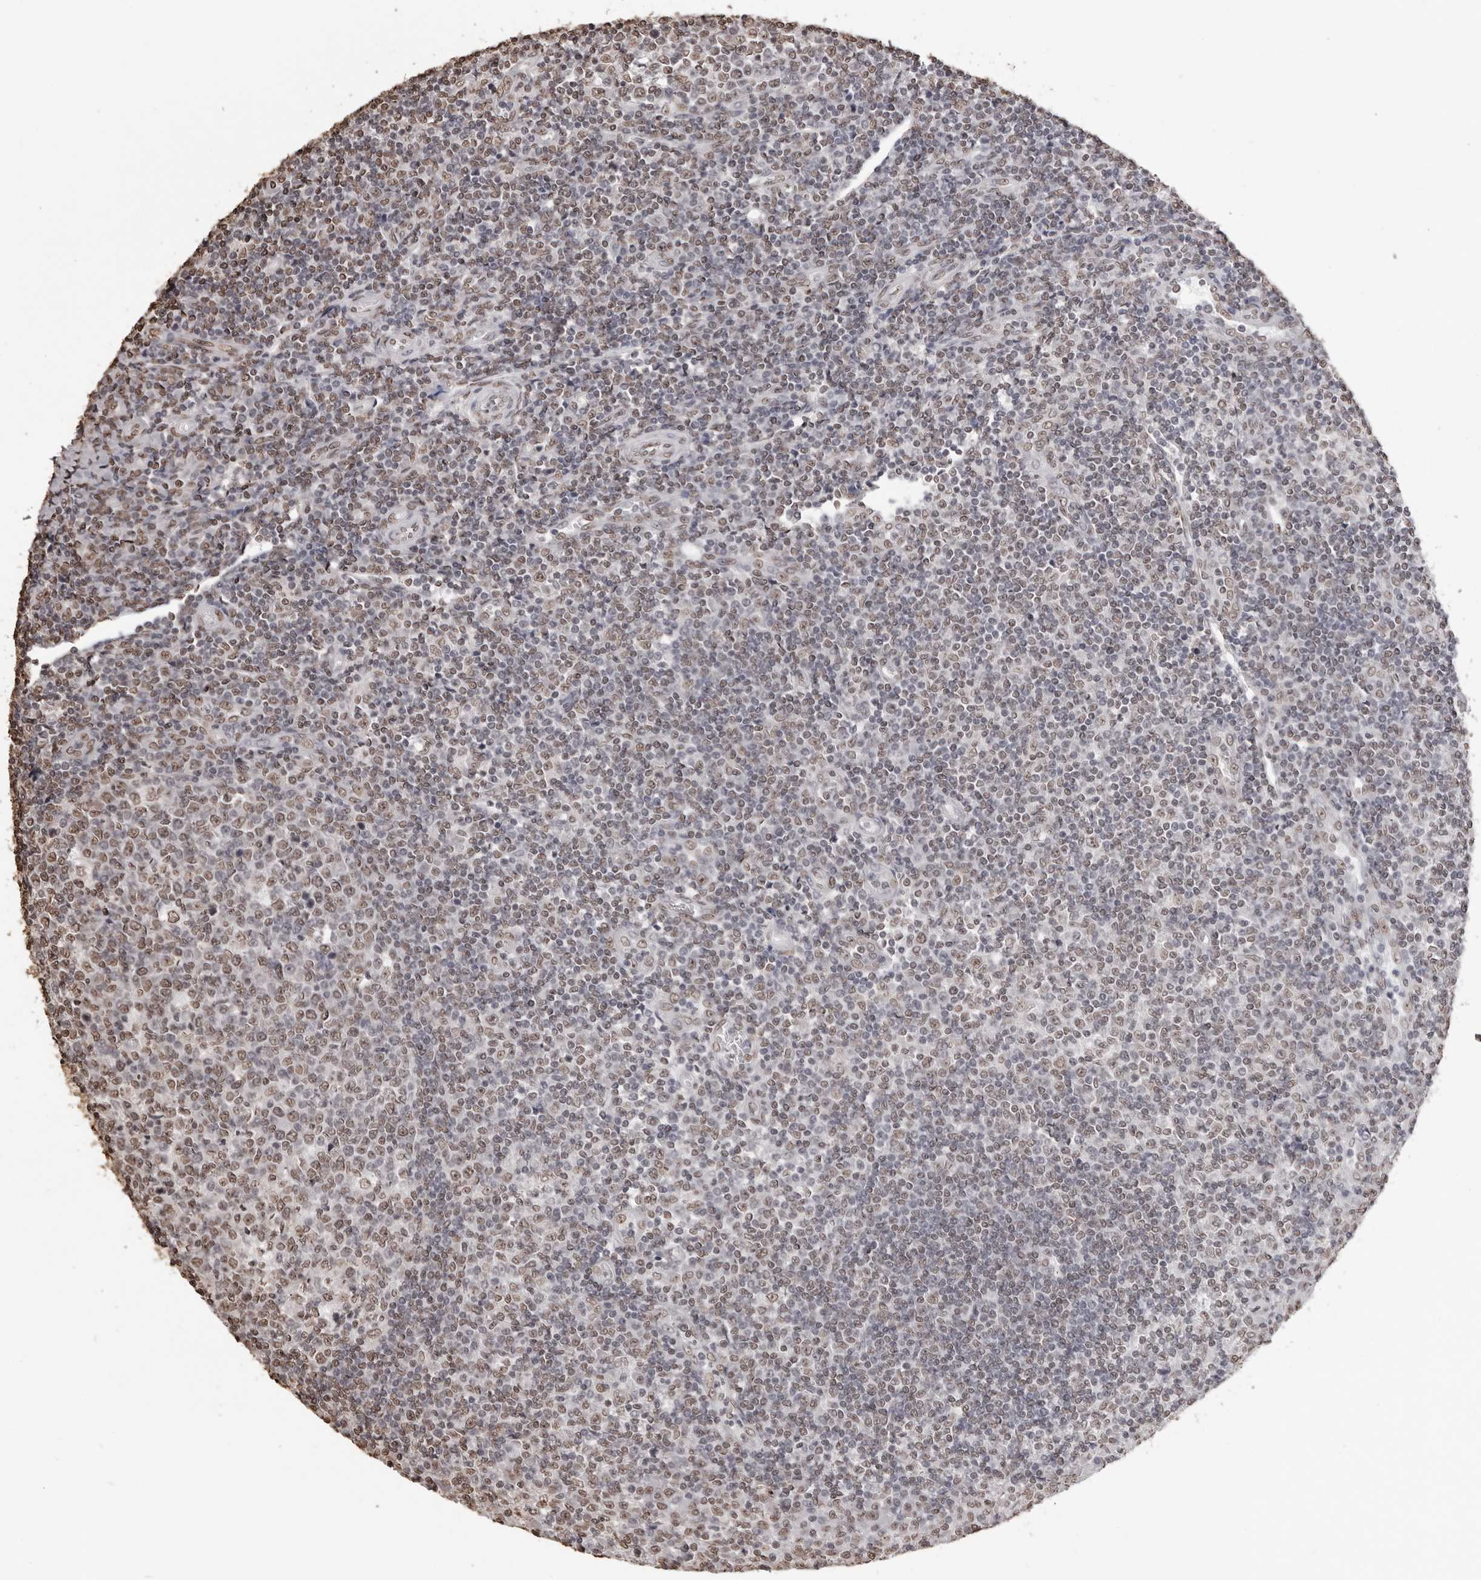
{"staining": {"intensity": "weak", "quantity": ">75%", "location": "nuclear"}, "tissue": "tonsil", "cell_type": "Germinal center cells", "image_type": "normal", "snomed": [{"axis": "morphology", "description": "Normal tissue, NOS"}, {"axis": "topography", "description": "Tonsil"}], "caption": "A micrograph showing weak nuclear positivity in approximately >75% of germinal center cells in benign tonsil, as visualized by brown immunohistochemical staining.", "gene": "OLIG3", "patient": {"sex": "female", "age": 19}}